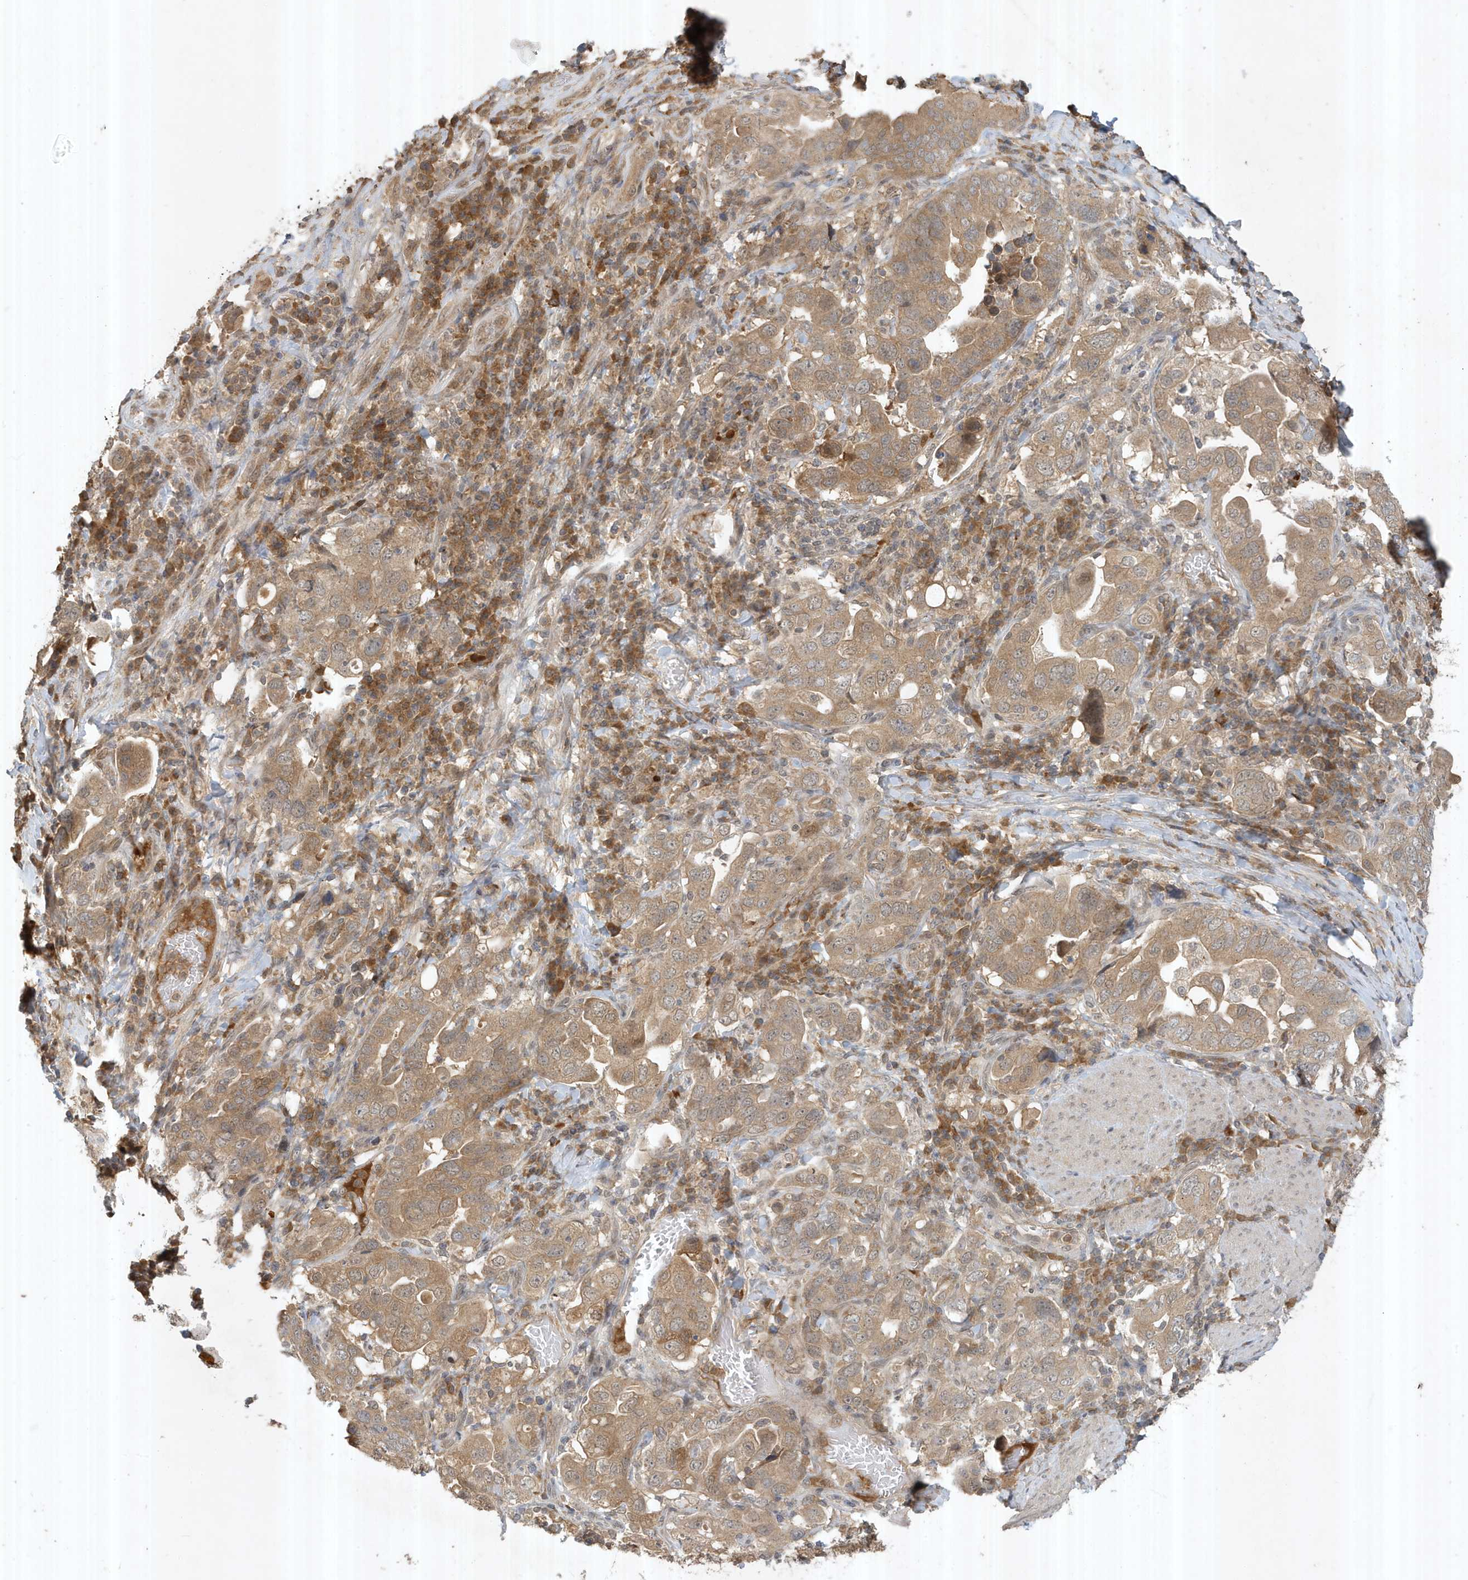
{"staining": {"intensity": "moderate", "quantity": ">75%", "location": "cytoplasmic/membranous"}, "tissue": "stomach cancer", "cell_type": "Tumor cells", "image_type": "cancer", "snomed": [{"axis": "morphology", "description": "Adenocarcinoma, NOS"}, {"axis": "topography", "description": "Stomach, upper"}], "caption": "This histopathology image shows immunohistochemistry staining of stomach cancer, with medium moderate cytoplasmic/membranous positivity in about >75% of tumor cells.", "gene": "ABCB9", "patient": {"sex": "male", "age": 62}}